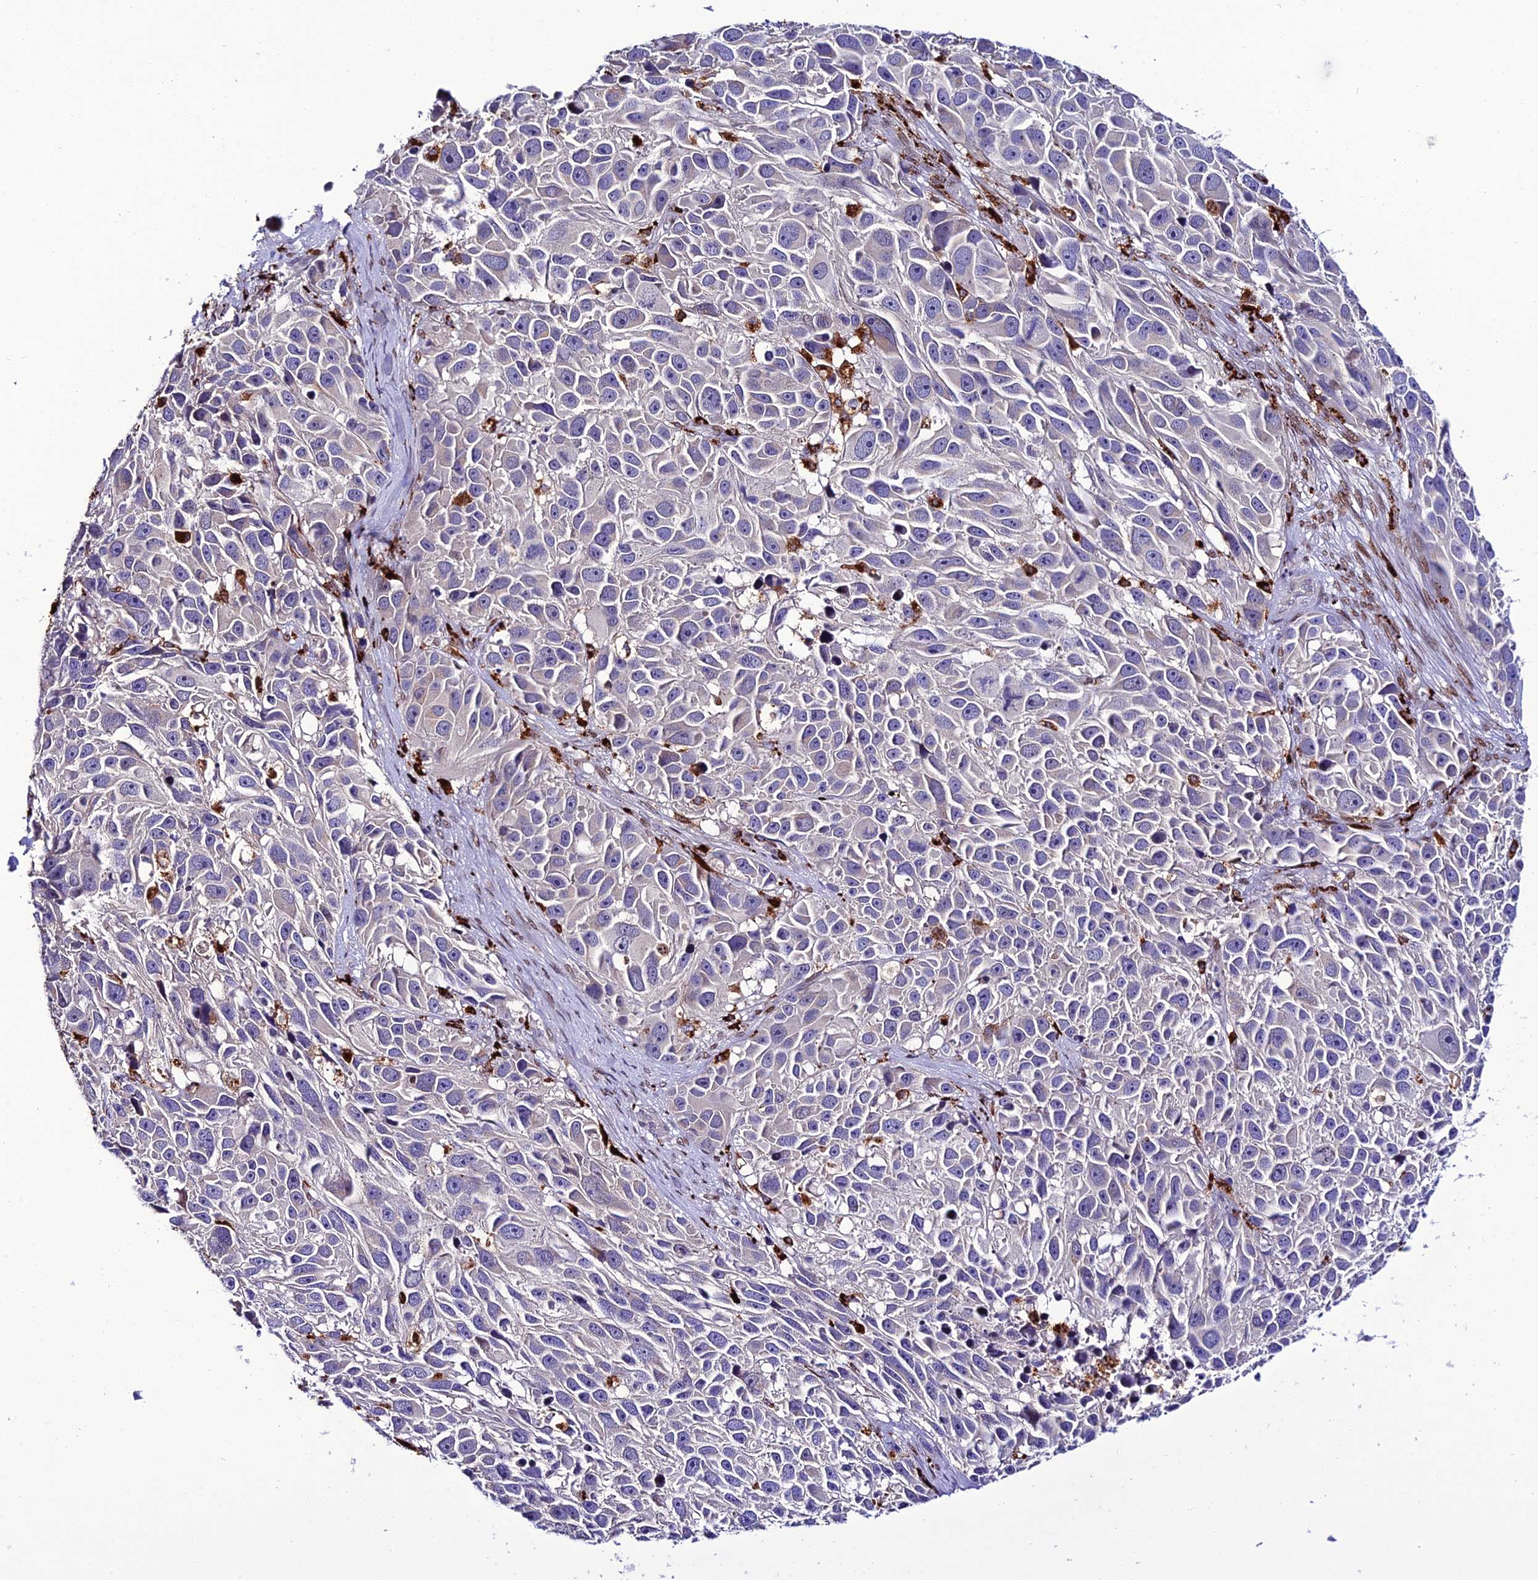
{"staining": {"intensity": "negative", "quantity": "none", "location": "none"}, "tissue": "melanoma", "cell_type": "Tumor cells", "image_type": "cancer", "snomed": [{"axis": "morphology", "description": "Malignant melanoma, NOS"}, {"axis": "topography", "description": "Skin"}], "caption": "Tumor cells show no significant expression in malignant melanoma. Brightfield microscopy of immunohistochemistry stained with DAB (brown) and hematoxylin (blue), captured at high magnification.", "gene": "HIC1", "patient": {"sex": "male", "age": 84}}